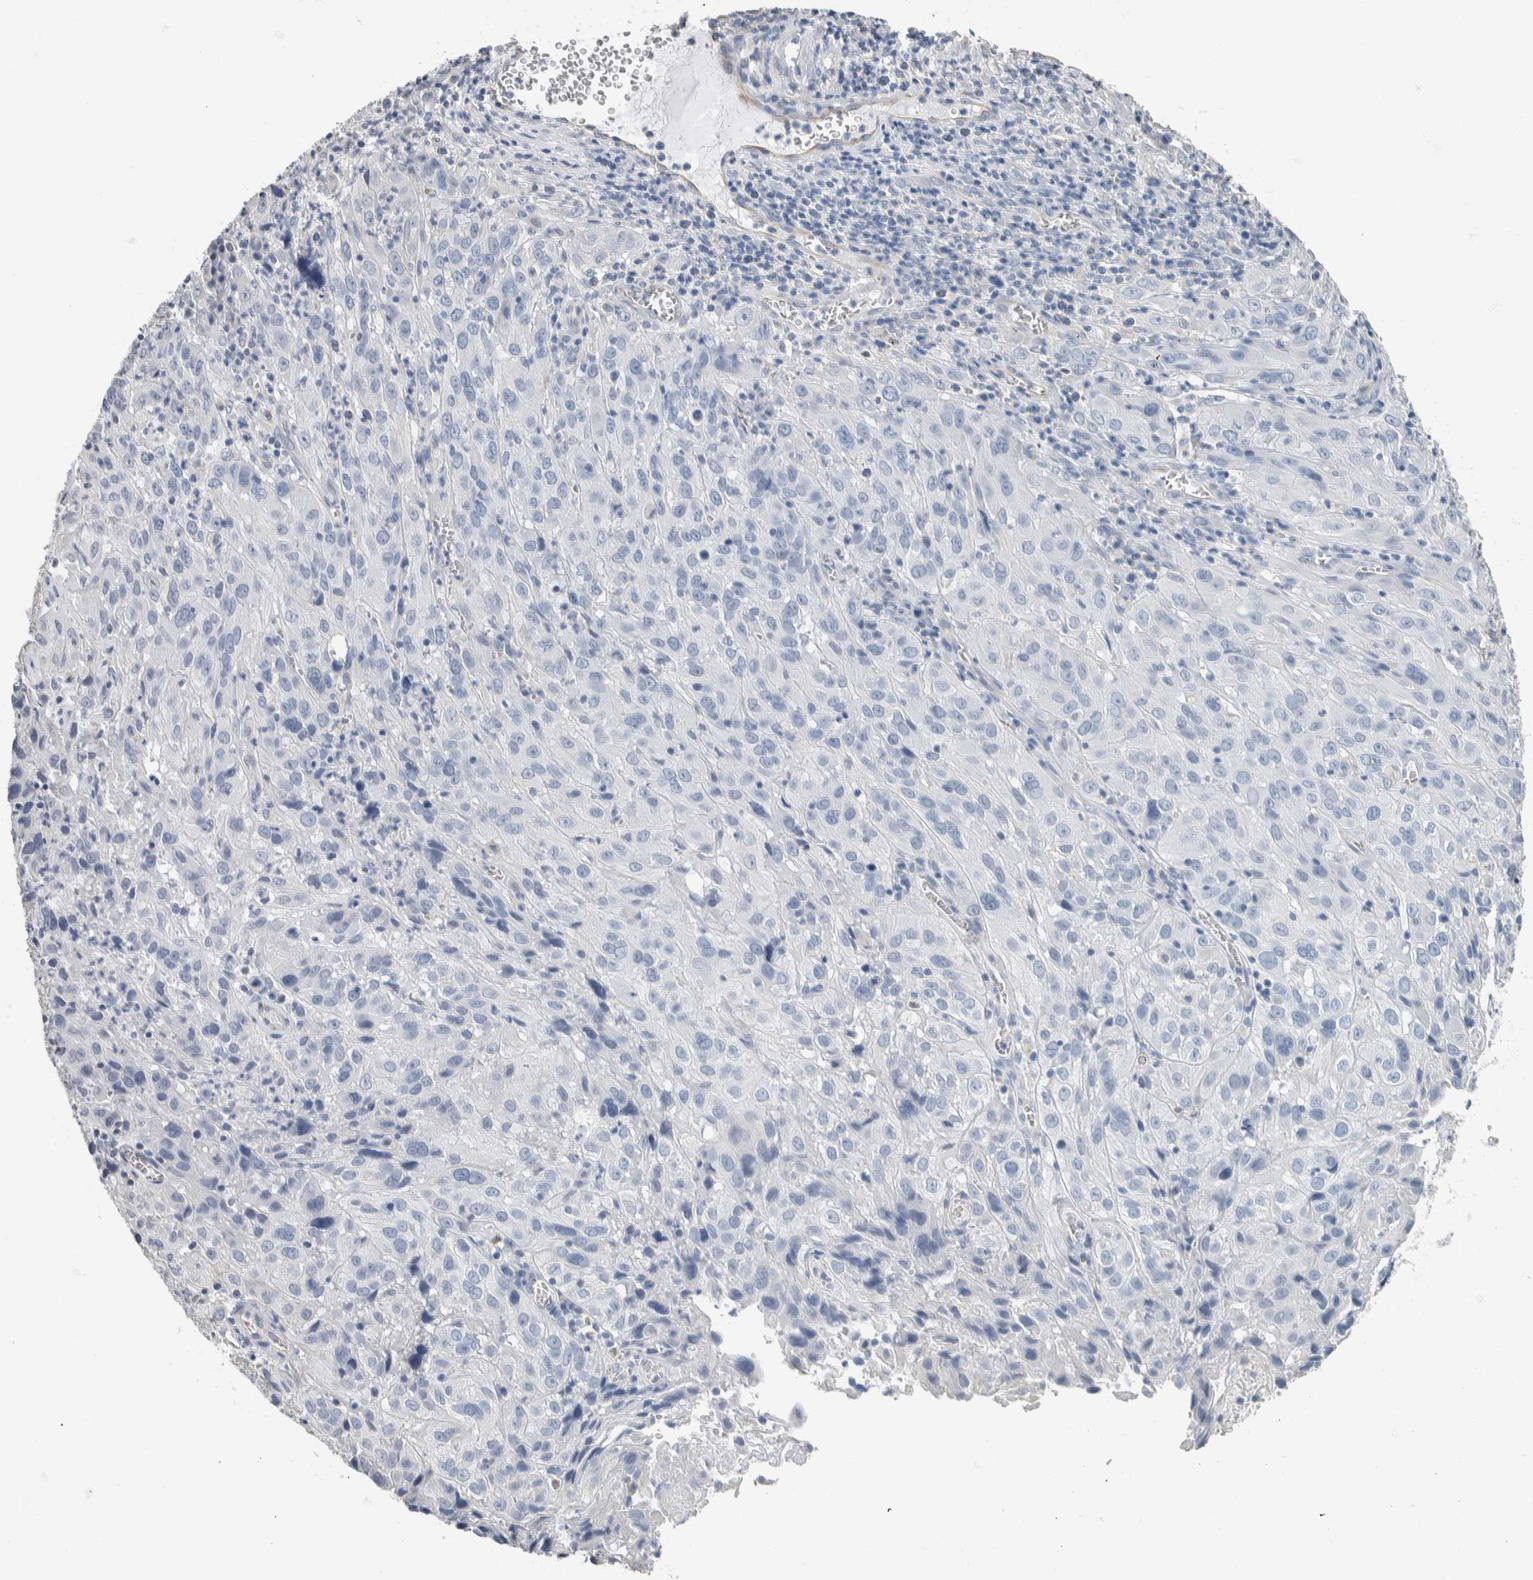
{"staining": {"intensity": "negative", "quantity": "none", "location": "none"}, "tissue": "cervical cancer", "cell_type": "Tumor cells", "image_type": "cancer", "snomed": [{"axis": "morphology", "description": "Squamous cell carcinoma, NOS"}, {"axis": "topography", "description": "Cervix"}], "caption": "Image shows no protein expression in tumor cells of squamous cell carcinoma (cervical) tissue.", "gene": "NEFM", "patient": {"sex": "female", "age": 32}}